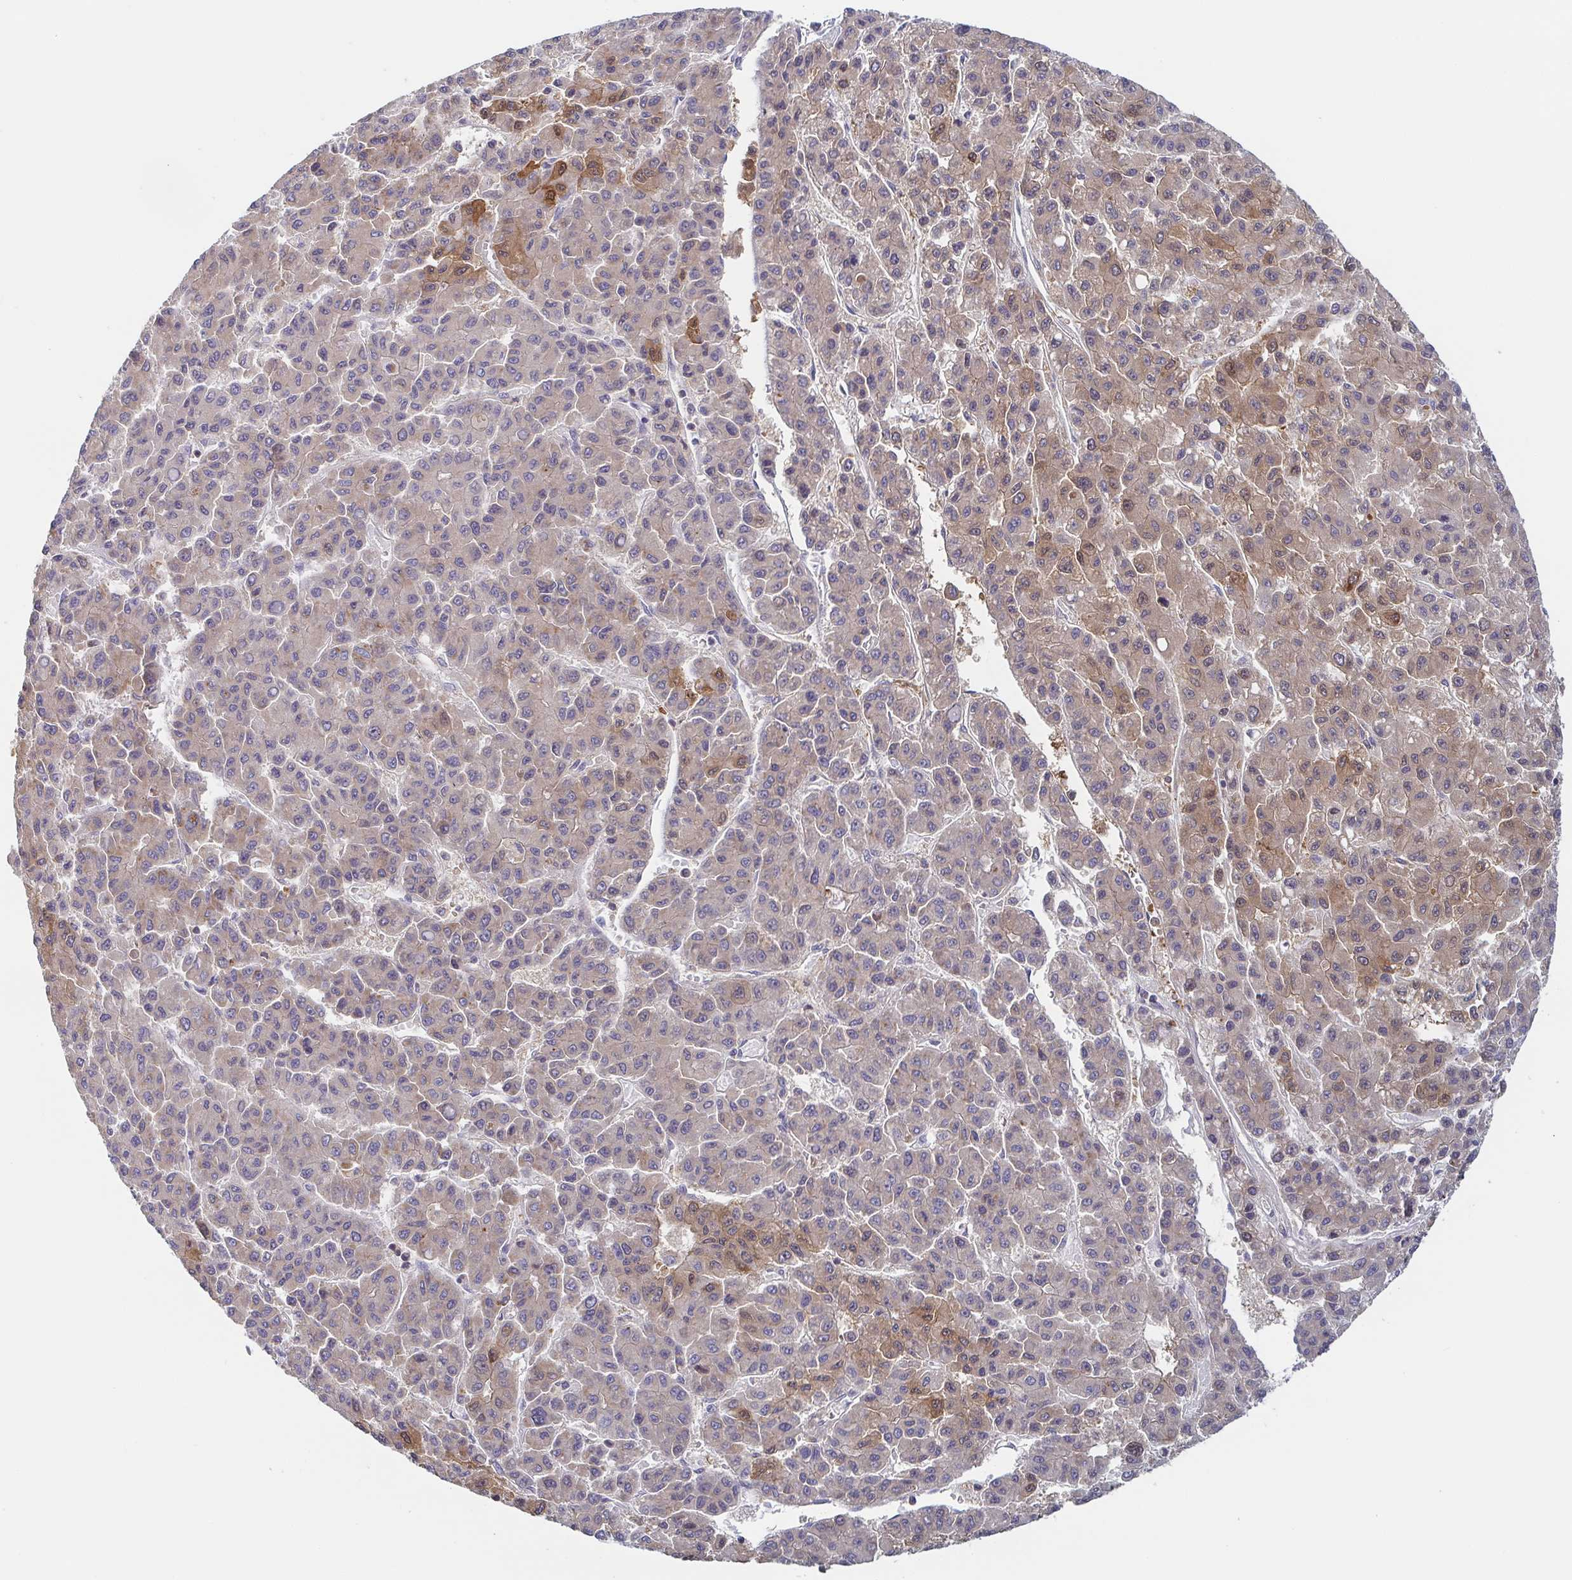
{"staining": {"intensity": "weak", "quantity": "25%-75%", "location": "cytoplasmic/membranous,nuclear"}, "tissue": "liver cancer", "cell_type": "Tumor cells", "image_type": "cancer", "snomed": [{"axis": "morphology", "description": "Carcinoma, Hepatocellular, NOS"}, {"axis": "topography", "description": "Liver"}], "caption": "Immunohistochemistry of human liver hepatocellular carcinoma displays low levels of weak cytoplasmic/membranous and nuclear staining in about 25%-75% of tumor cells.", "gene": "TUFT1", "patient": {"sex": "male", "age": 70}}